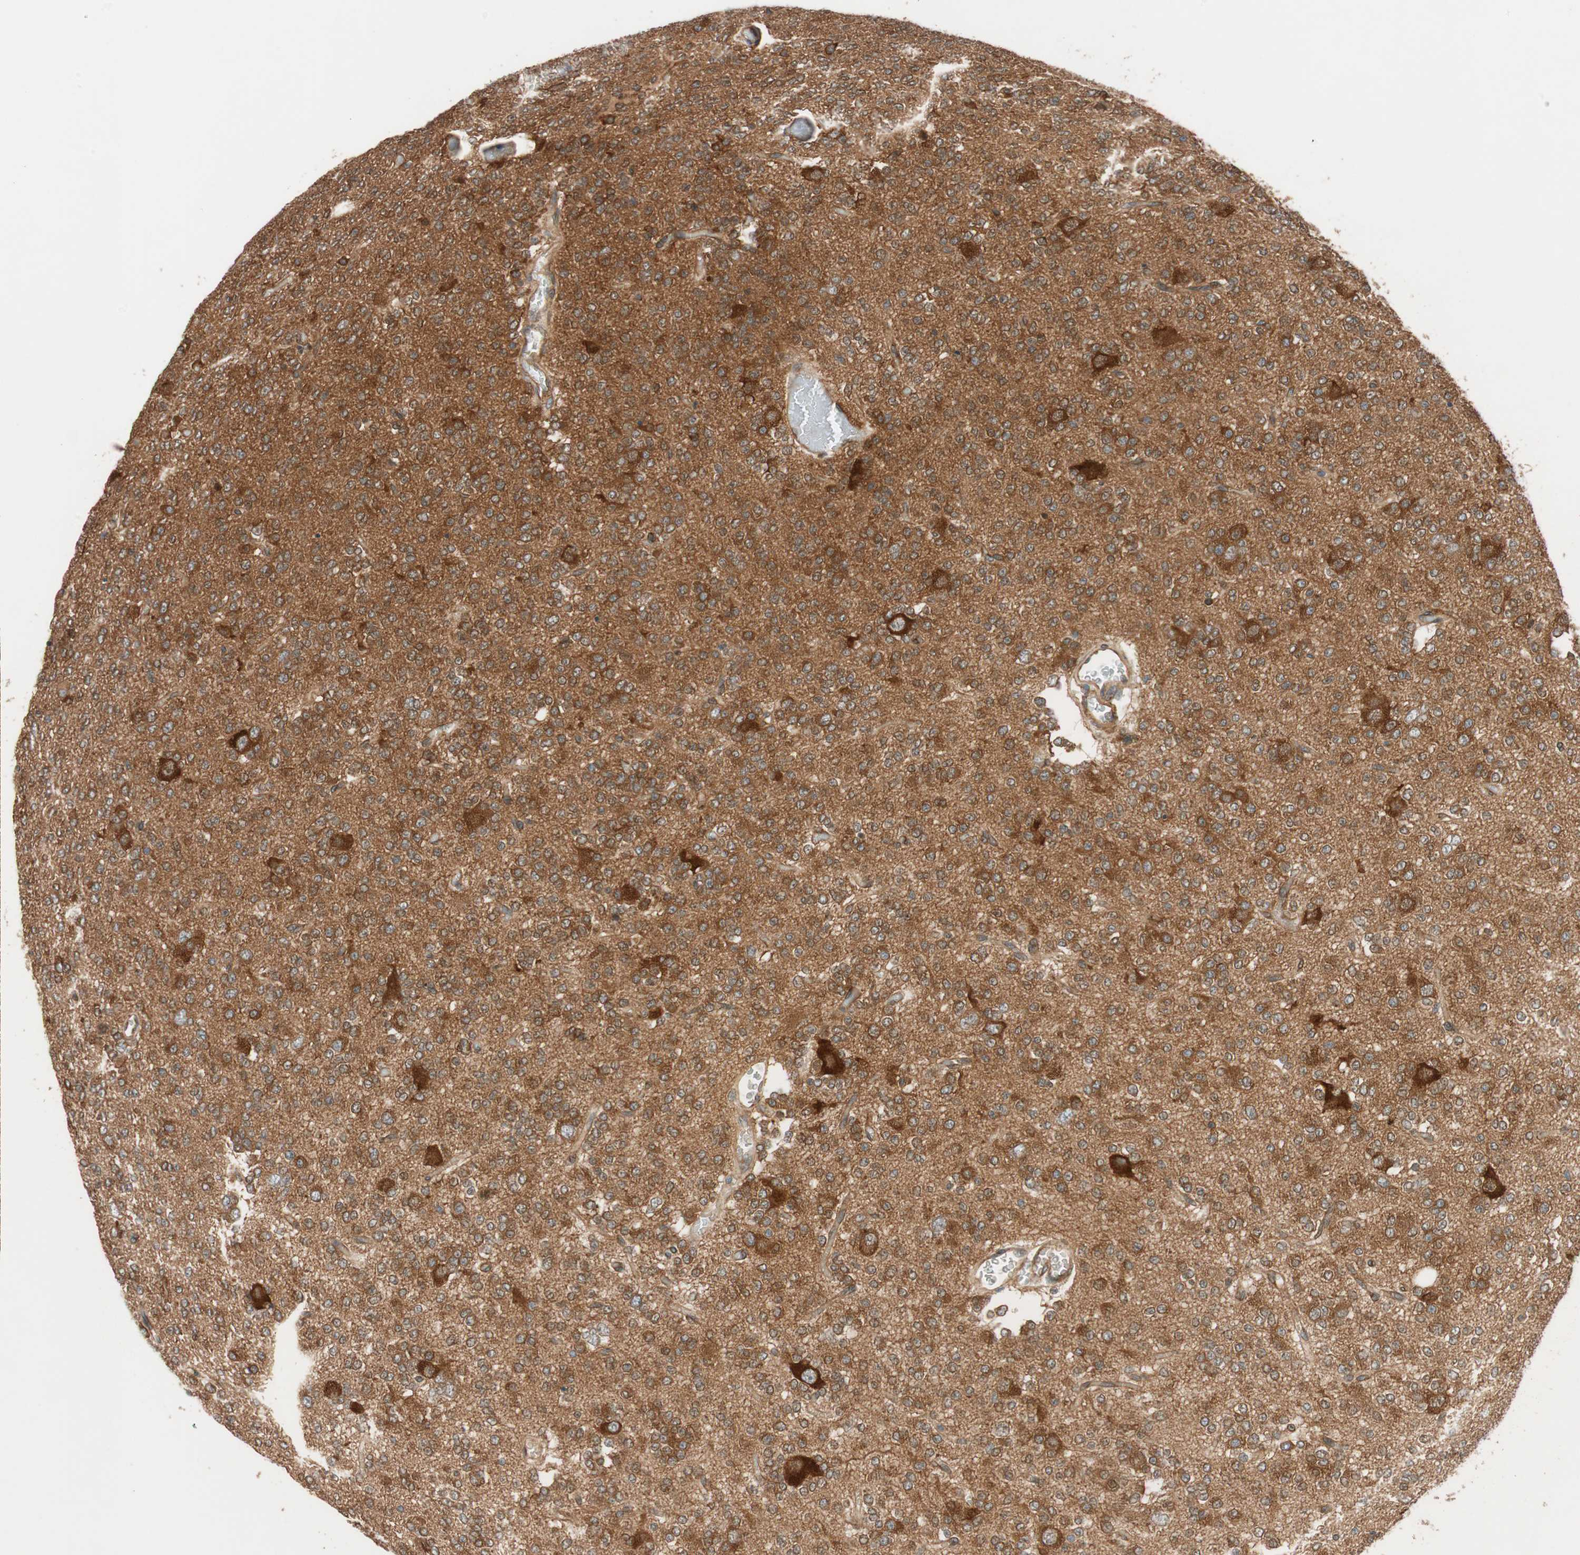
{"staining": {"intensity": "moderate", "quantity": ">75%", "location": "cytoplasmic/membranous"}, "tissue": "glioma", "cell_type": "Tumor cells", "image_type": "cancer", "snomed": [{"axis": "morphology", "description": "Glioma, malignant, Low grade"}, {"axis": "topography", "description": "Brain"}], "caption": "Immunohistochemical staining of glioma displays medium levels of moderate cytoplasmic/membranous protein expression in approximately >75% of tumor cells. (IHC, brightfield microscopy, high magnification).", "gene": "WASL", "patient": {"sex": "male", "age": 38}}